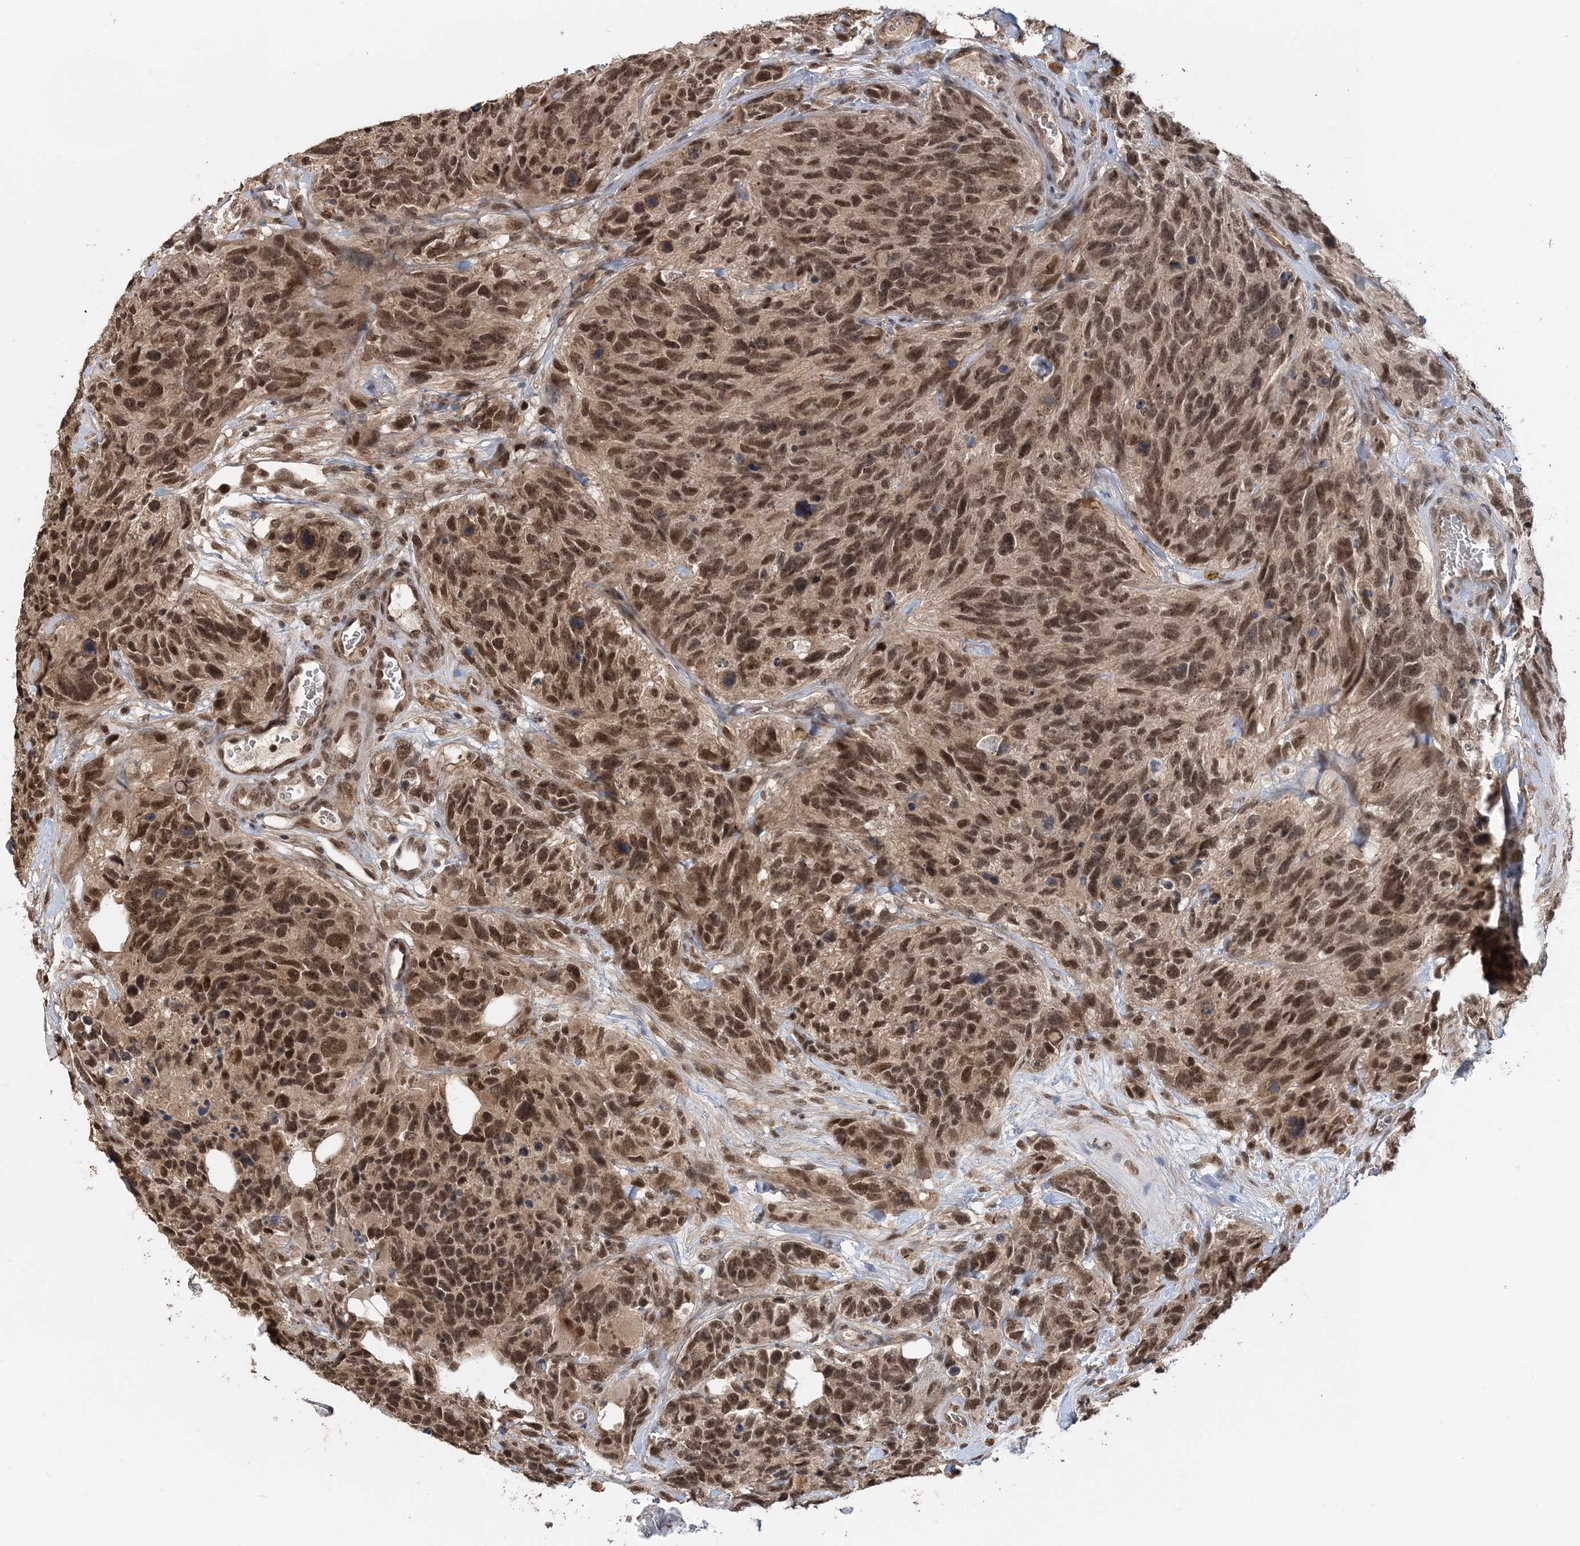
{"staining": {"intensity": "moderate", "quantity": ">75%", "location": "cytoplasmic/membranous,nuclear"}, "tissue": "glioma", "cell_type": "Tumor cells", "image_type": "cancer", "snomed": [{"axis": "morphology", "description": "Glioma, malignant, High grade"}, {"axis": "topography", "description": "Brain"}], "caption": "Glioma stained with a protein marker exhibits moderate staining in tumor cells.", "gene": "TSHZ2", "patient": {"sex": "male", "age": 69}}